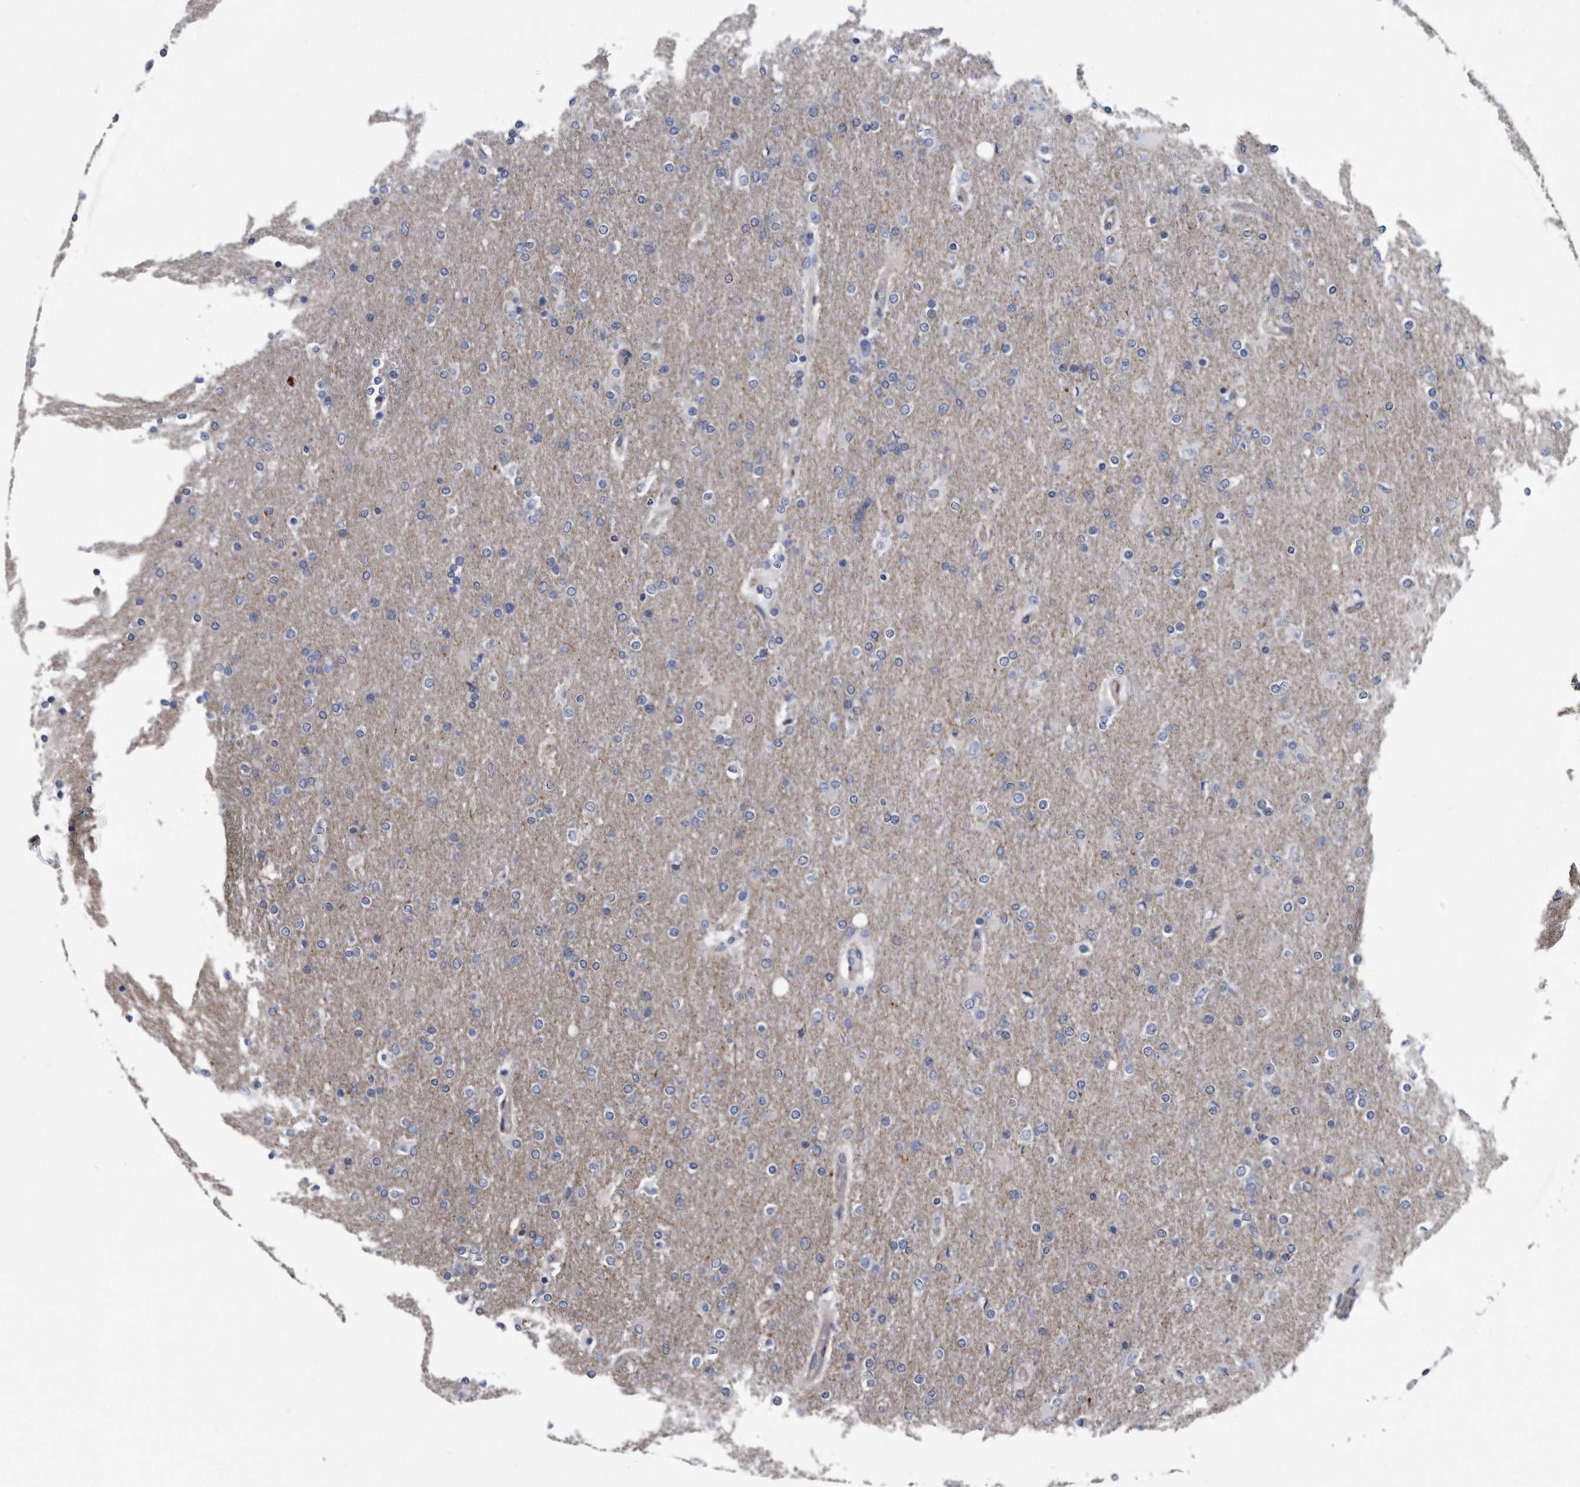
{"staining": {"intensity": "negative", "quantity": "none", "location": "none"}, "tissue": "glioma", "cell_type": "Tumor cells", "image_type": "cancer", "snomed": [{"axis": "morphology", "description": "Glioma, malignant, High grade"}, {"axis": "topography", "description": "Cerebral cortex"}], "caption": "This is a histopathology image of immunohistochemistry staining of malignant glioma (high-grade), which shows no staining in tumor cells.", "gene": "ARMCX1", "patient": {"sex": "female", "age": 36}}